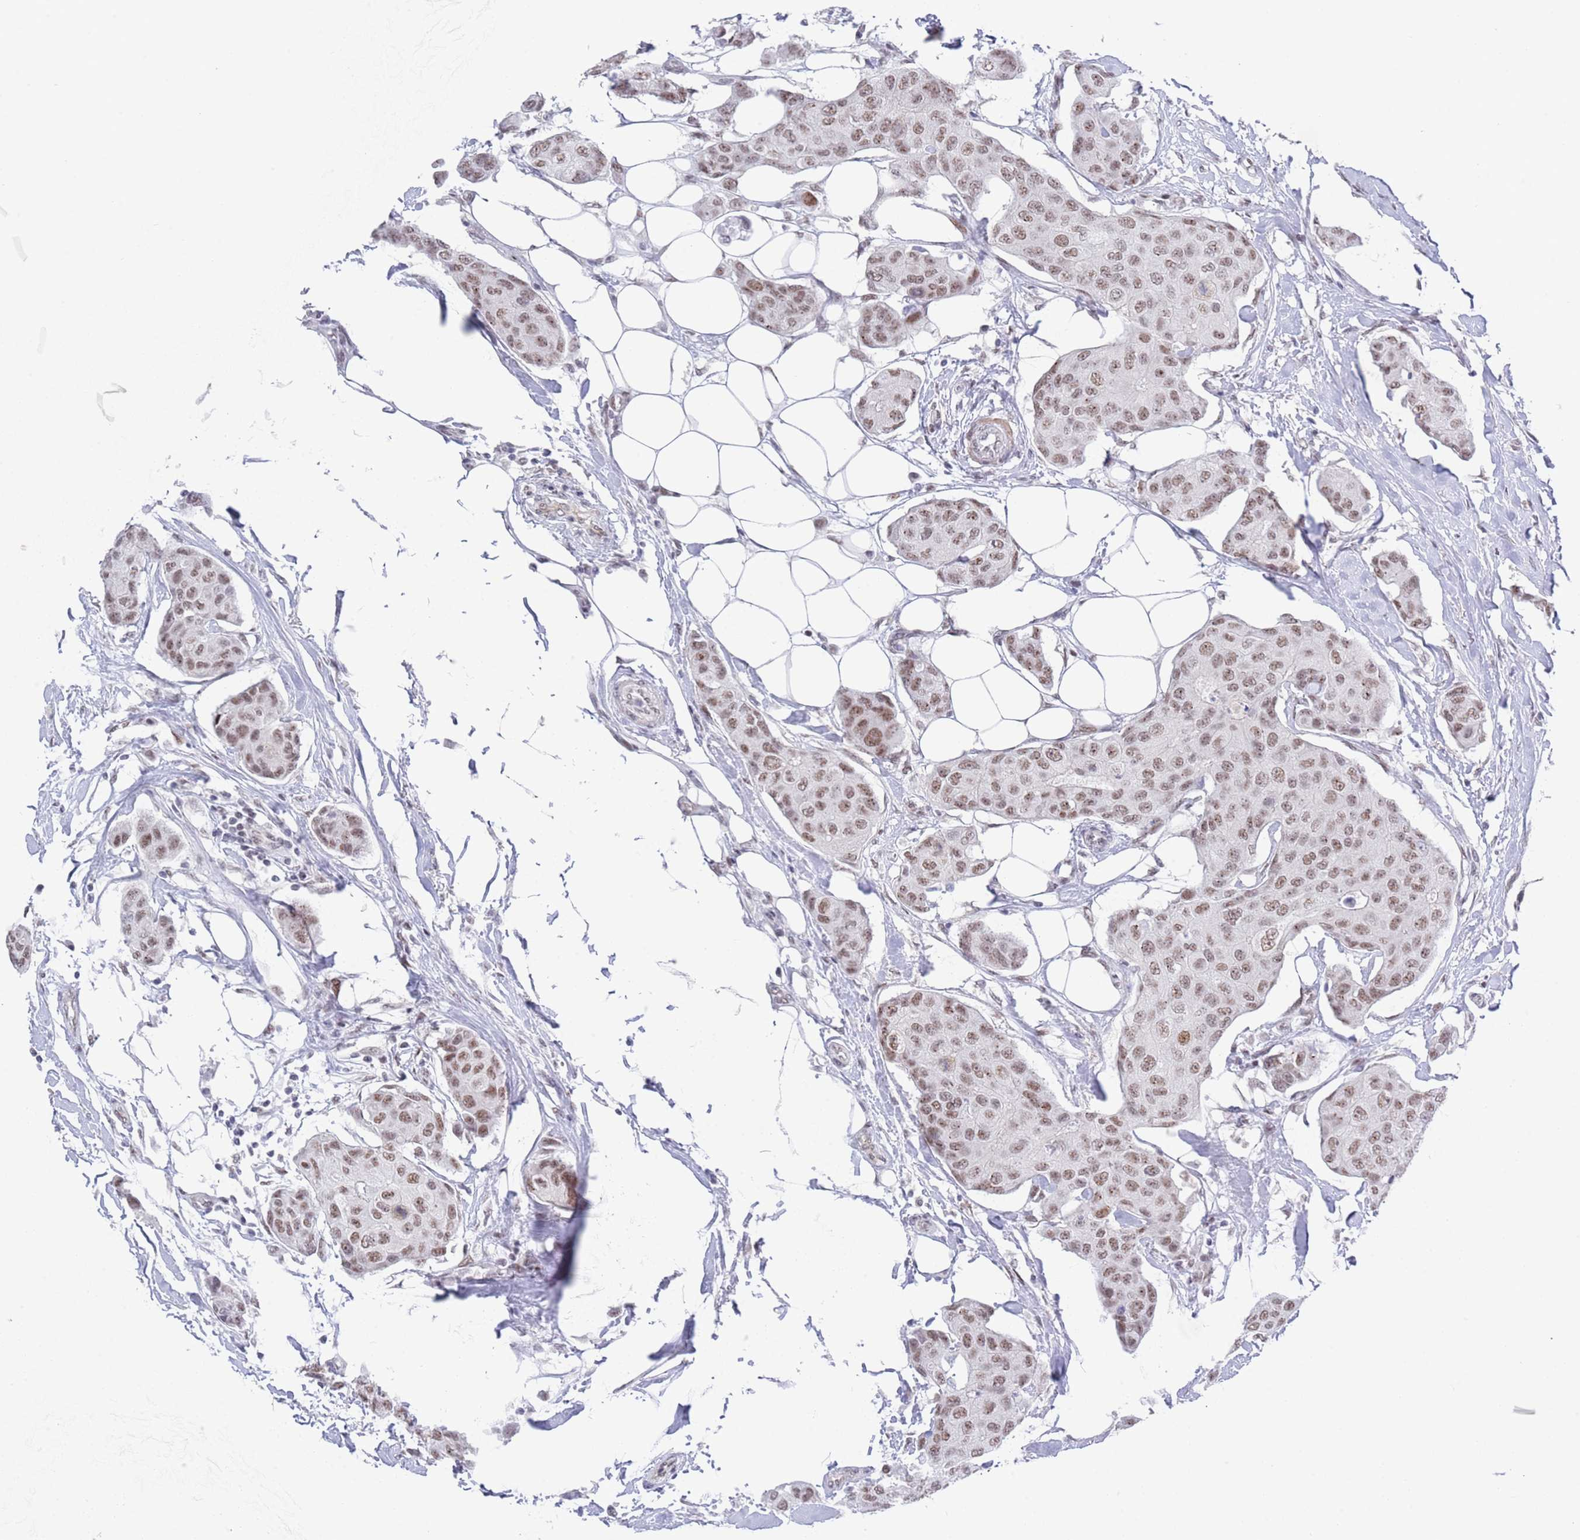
{"staining": {"intensity": "moderate", "quantity": ">75%", "location": "nuclear"}, "tissue": "breast cancer", "cell_type": "Tumor cells", "image_type": "cancer", "snomed": [{"axis": "morphology", "description": "Duct carcinoma"}, {"axis": "topography", "description": "Breast"}, {"axis": "topography", "description": "Lymph node"}], "caption": "Human breast invasive ductal carcinoma stained with a protein marker displays moderate staining in tumor cells.", "gene": "ZNF382", "patient": {"sex": "female", "age": 80}}